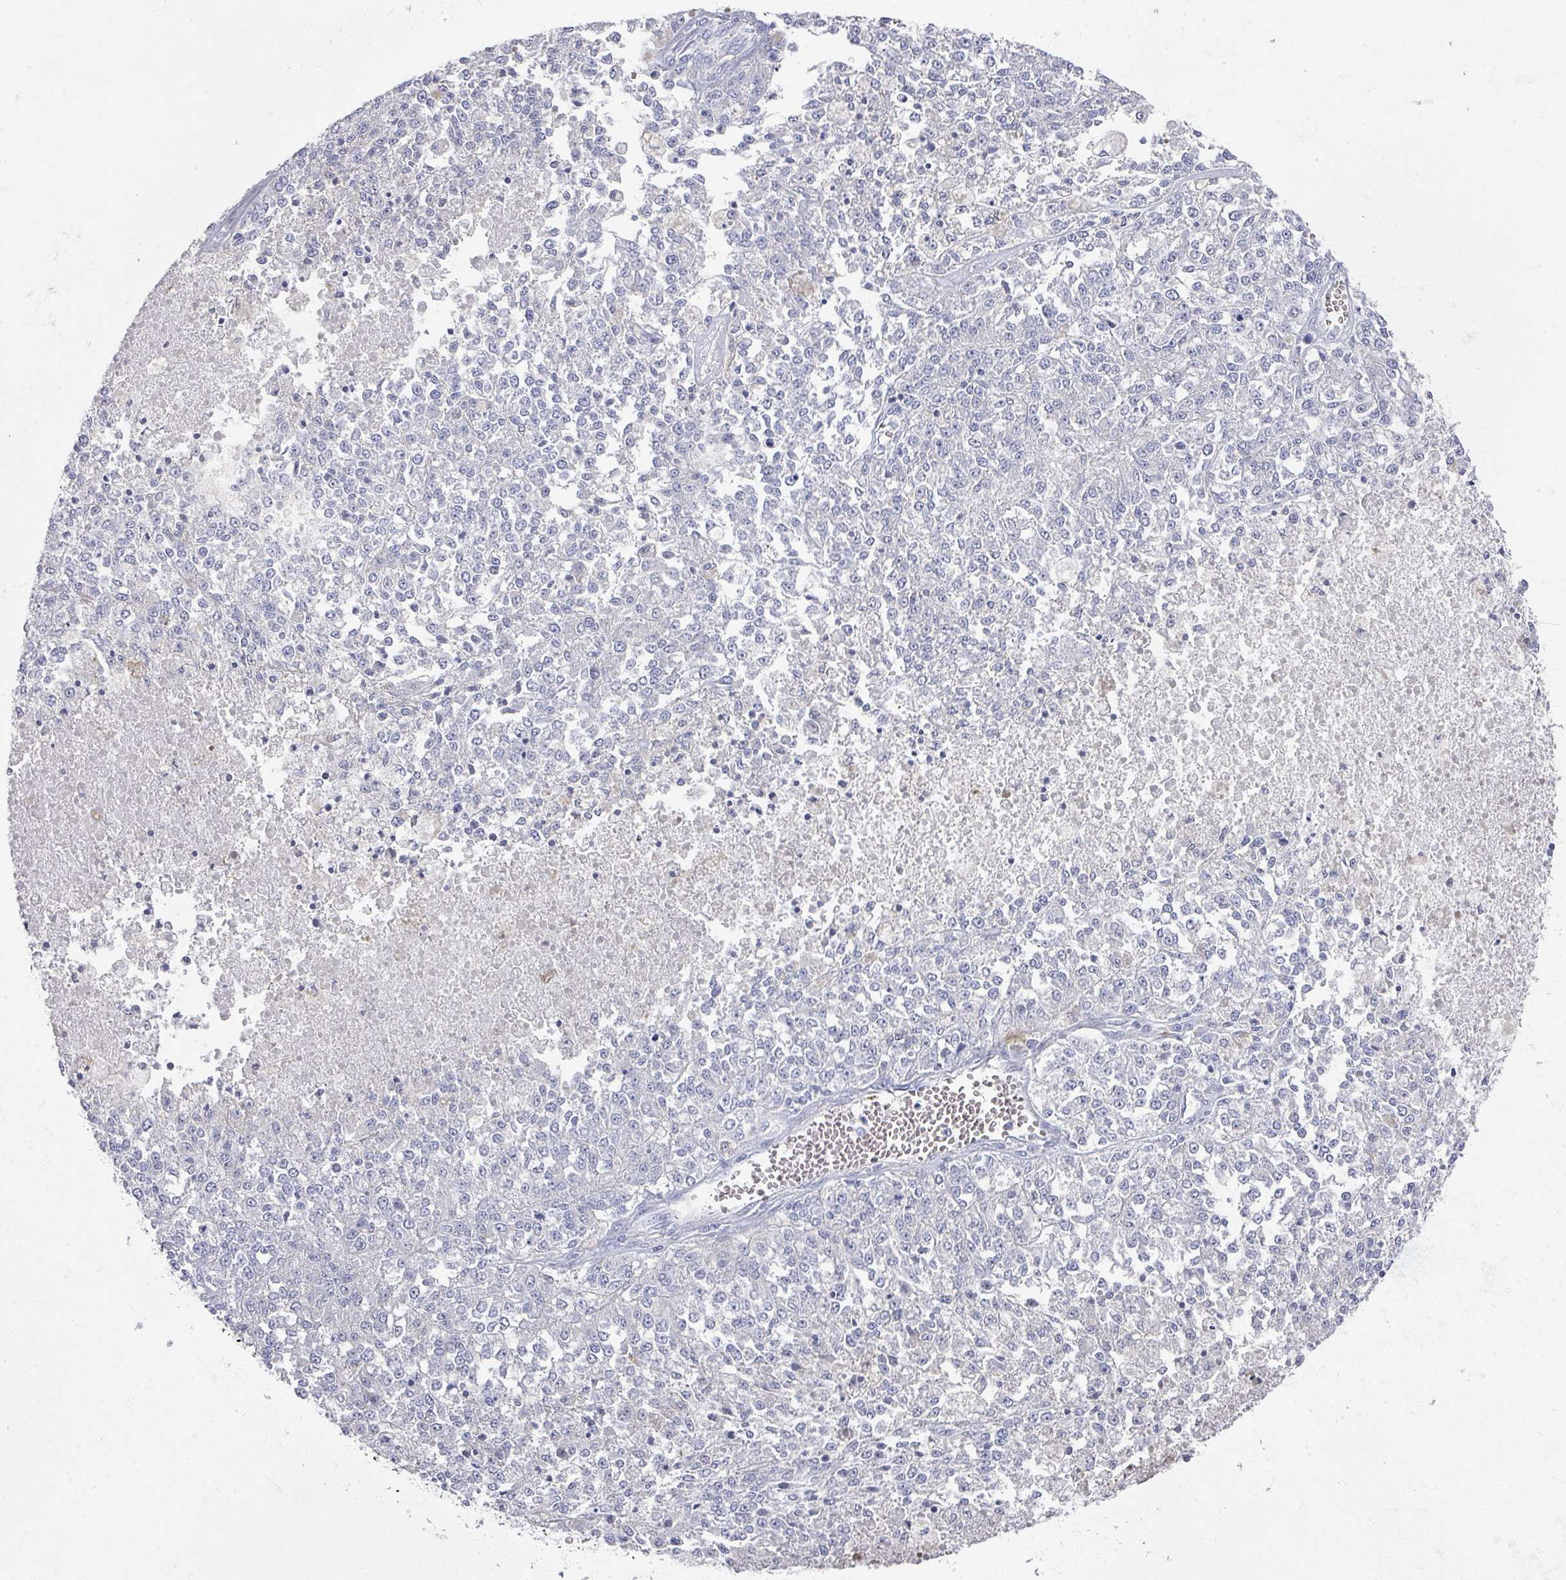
{"staining": {"intensity": "negative", "quantity": "none", "location": "none"}, "tissue": "melanoma", "cell_type": "Tumor cells", "image_type": "cancer", "snomed": [{"axis": "morphology", "description": "Malignant melanoma, NOS"}, {"axis": "topography", "description": "Skin"}], "caption": "Malignant melanoma was stained to show a protein in brown. There is no significant positivity in tumor cells. (DAB (3,3'-diaminobenzidine) immunohistochemistry visualized using brightfield microscopy, high magnification).", "gene": "OMG", "patient": {"sex": "female", "age": 64}}